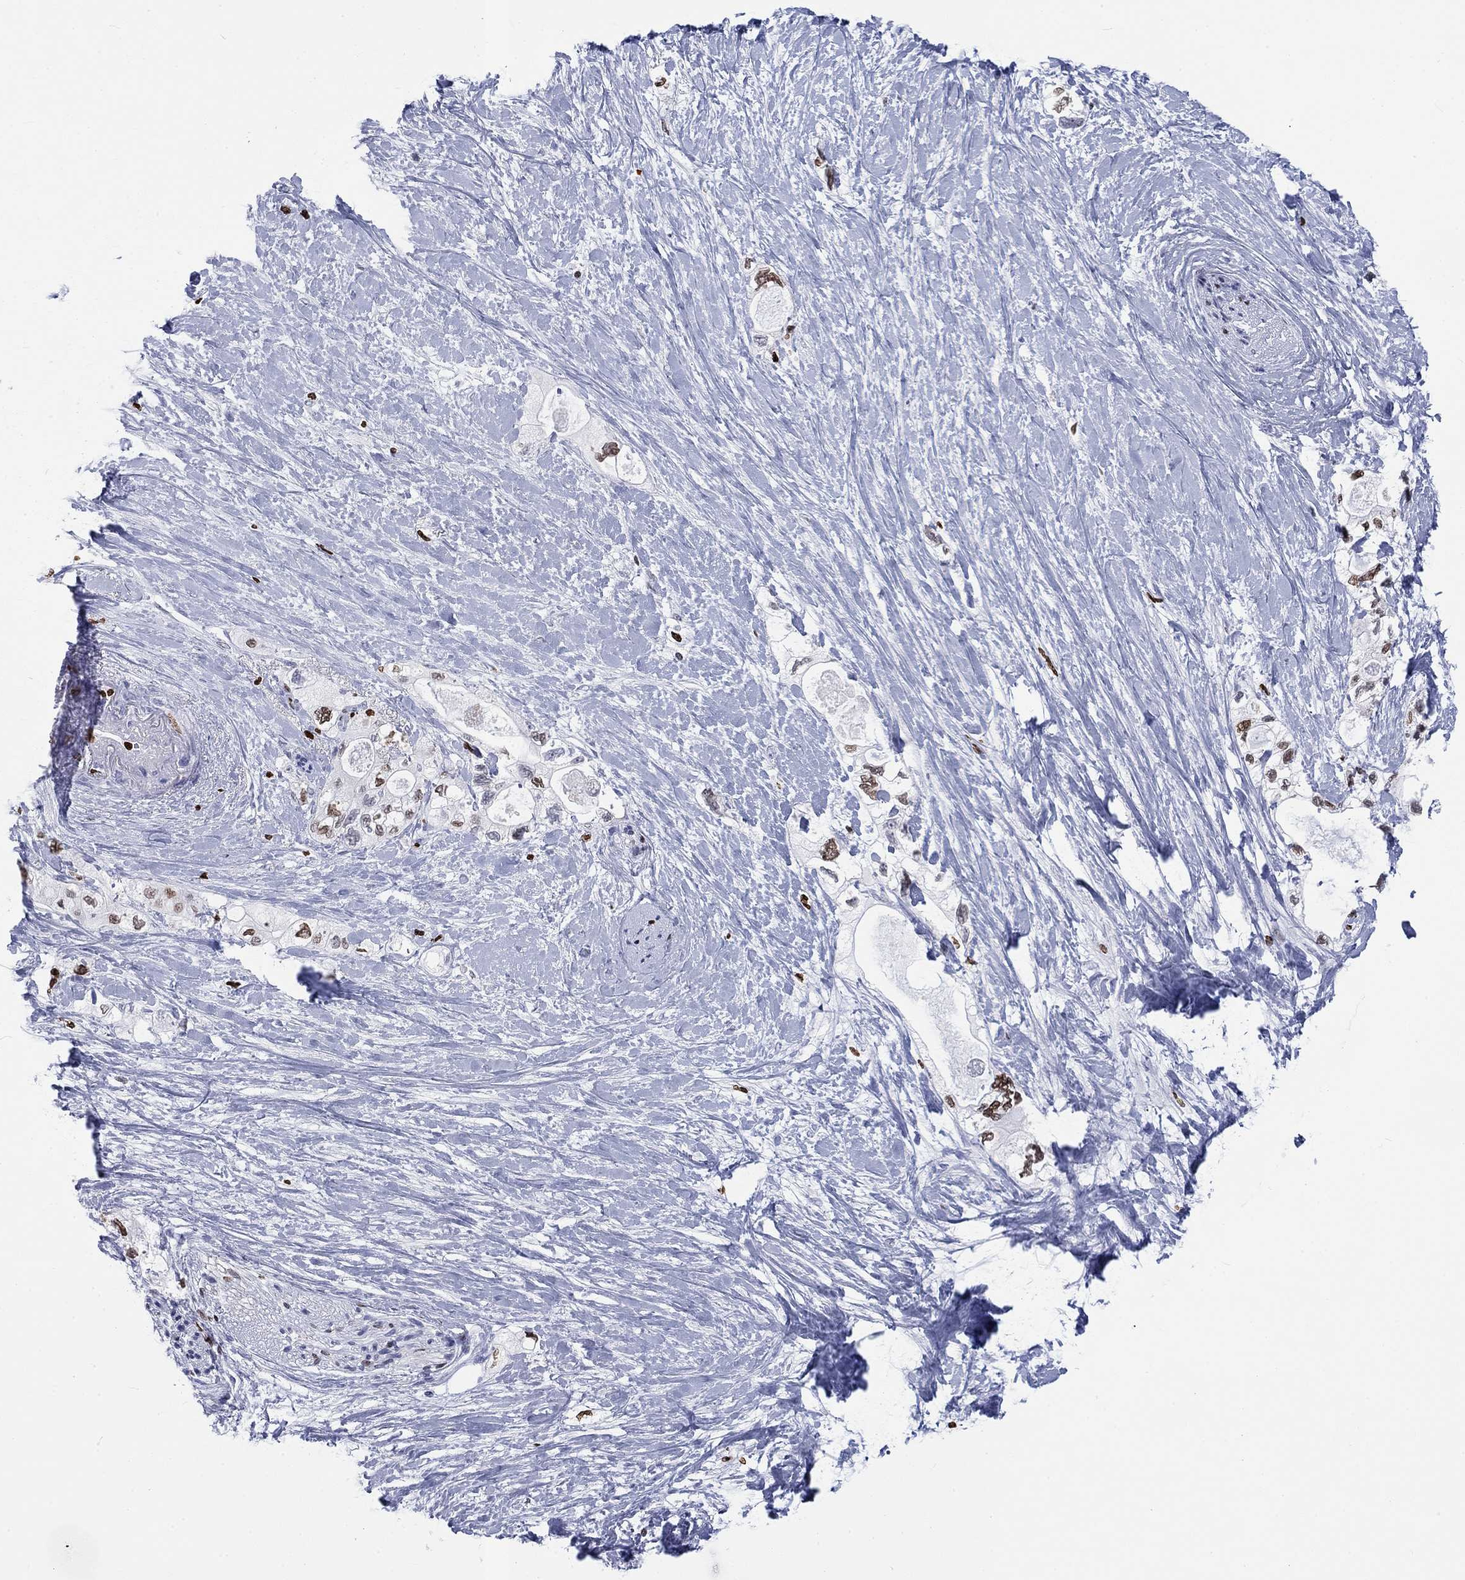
{"staining": {"intensity": "moderate", "quantity": ">75%", "location": "nuclear"}, "tissue": "pancreatic cancer", "cell_type": "Tumor cells", "image_type": "cancer", "snomed": [{"axis": "morphology", "description": "Adenocarcinoma, NOS"}, {"axis": "topography", "description": "Pancreas"}], "caption": "Protein staining shows moderate nuclear positivity in about >75% of tumor cells in pancreatic adenocarcinoma. Nuclei are stained in blue.", "gene": "H1-5", "patient": {"sex": "female", "age": 56}}